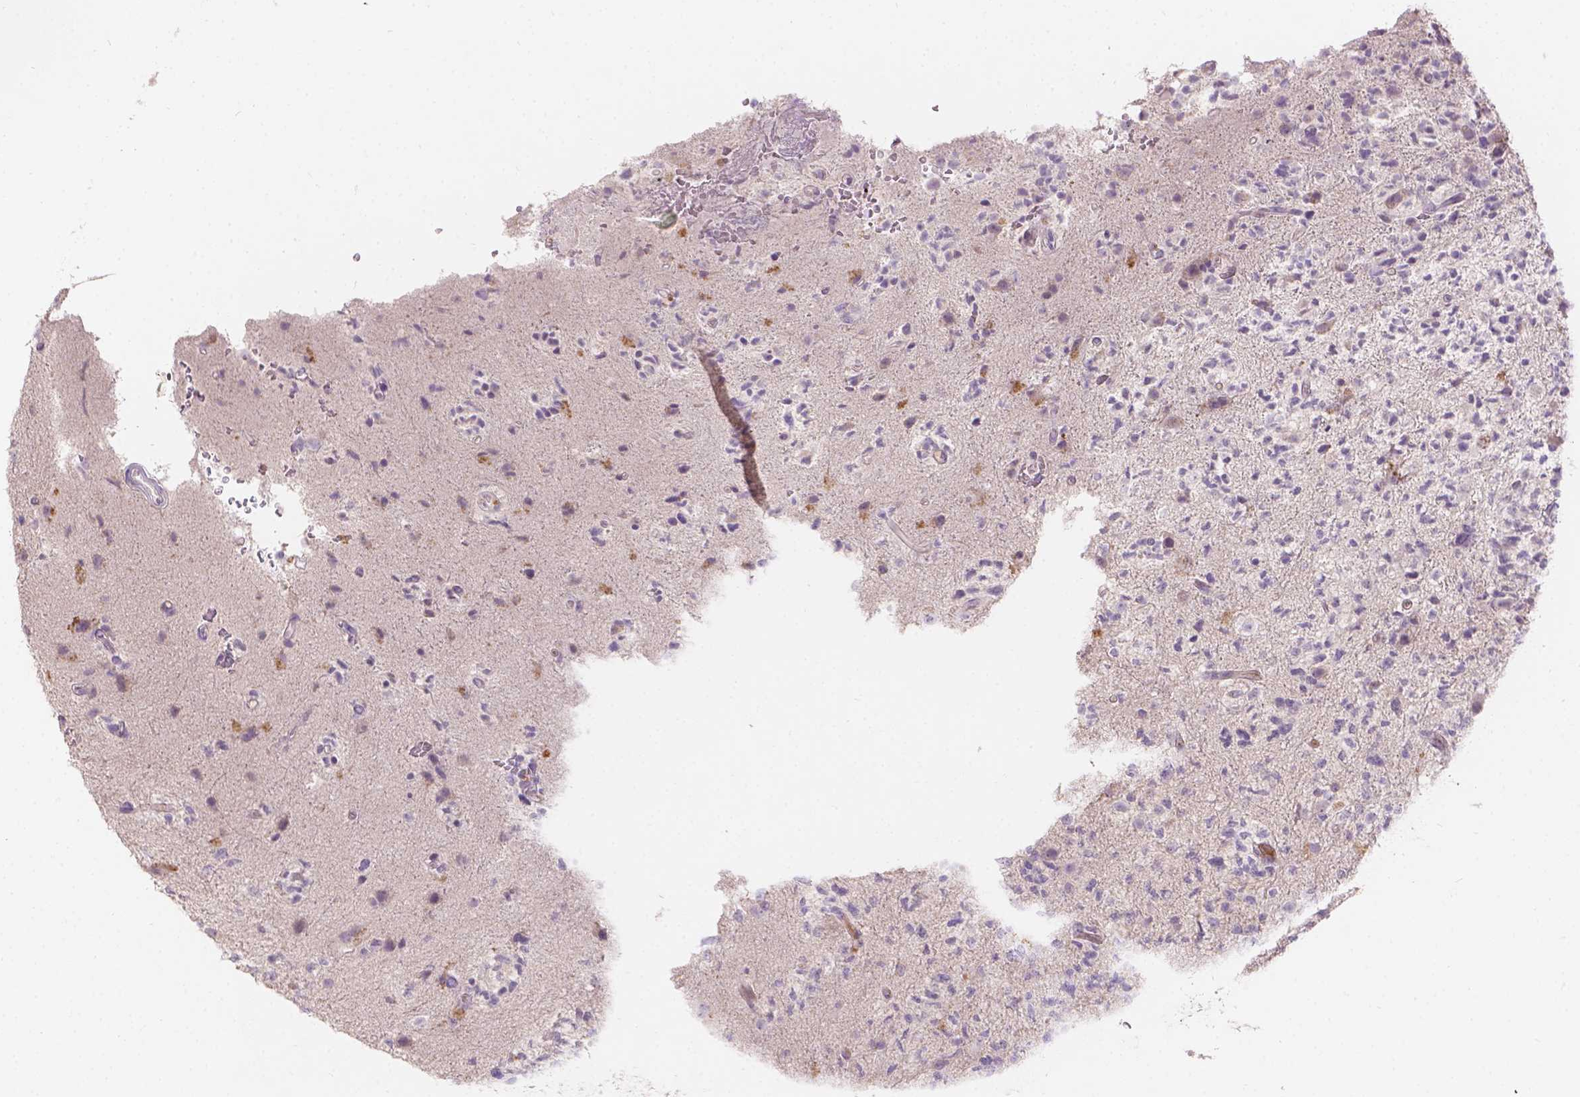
{"staining": {"intensity": "negative", "quantity": "none", "location": "none"}, "tissue": "glioma", "cell_type": "Tumor cells", "image_type": "cancer", "snomed": [{"axis": "morphology", "description": "Glioma, malignant, High grade"}, {"axis": "topography", "description": "Brain"}], "caption": "The histopathology image exhibits no staining of tumor cells in glioma.", "gene": "DCAF4L1", "patient": {"sex": "female", "age": 71}}